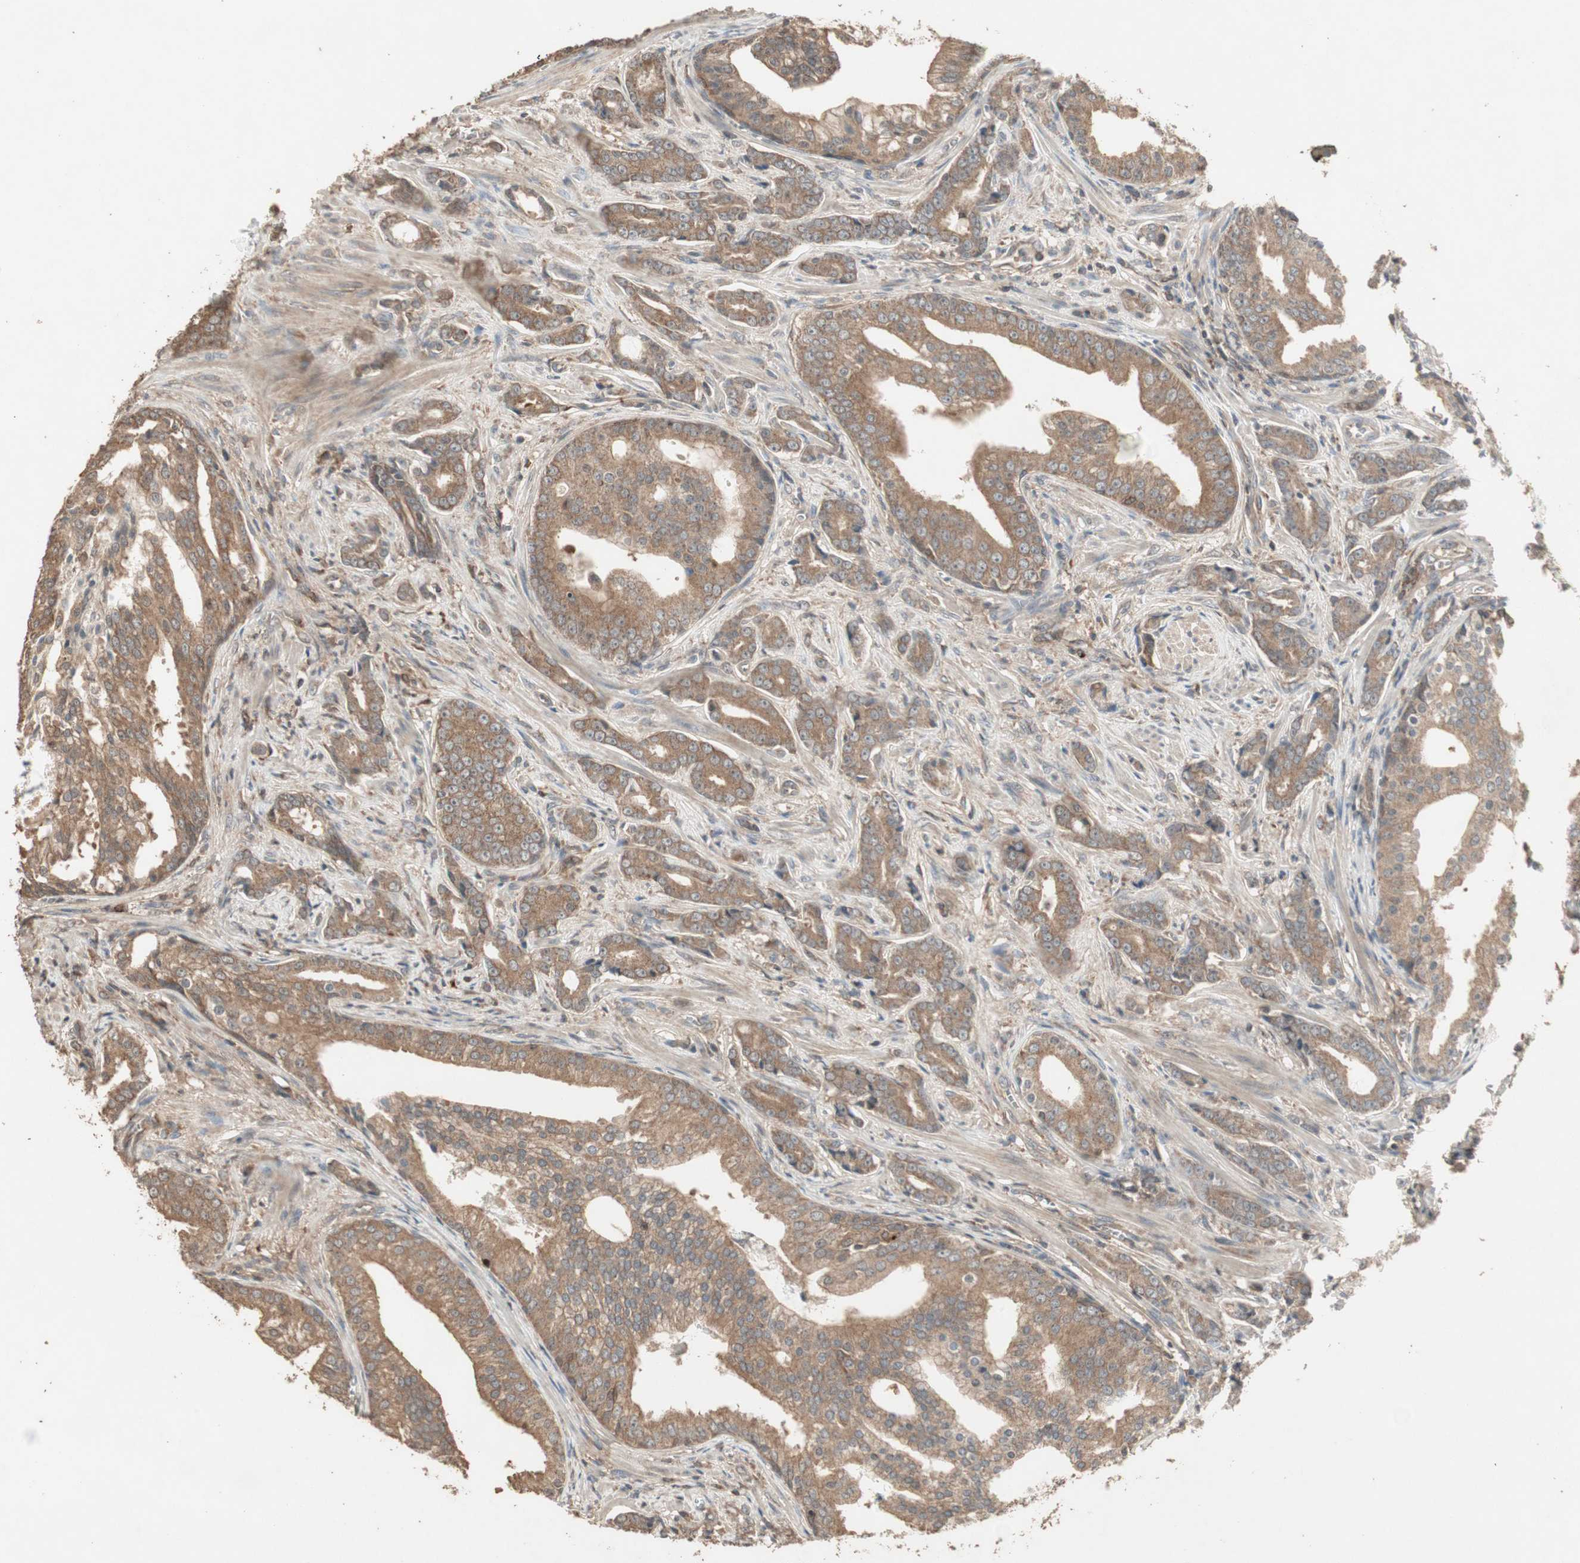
{"staining": {"intensity": "moderate", "quantity": ">75%", "location": "cytoplasmic/membranous"}, "tissue": "prostate cancer", "cell_type": "Tumor cells", "image_type": "cancer", "snomed": [{"axis": "morphology", "description": "Adenocarcinoma, Low grade"}, {"axis": "topography", "description": "Prostate"}], "caption": "A medium amount of moderate cytoplasmic/membranous expression is identified in about >75% of tumor cells in prostate cancer (low-grade adenocarcinoma) tissue.", "gene": "UBAC1", "patient": {"sex": "male", "age": 58}}